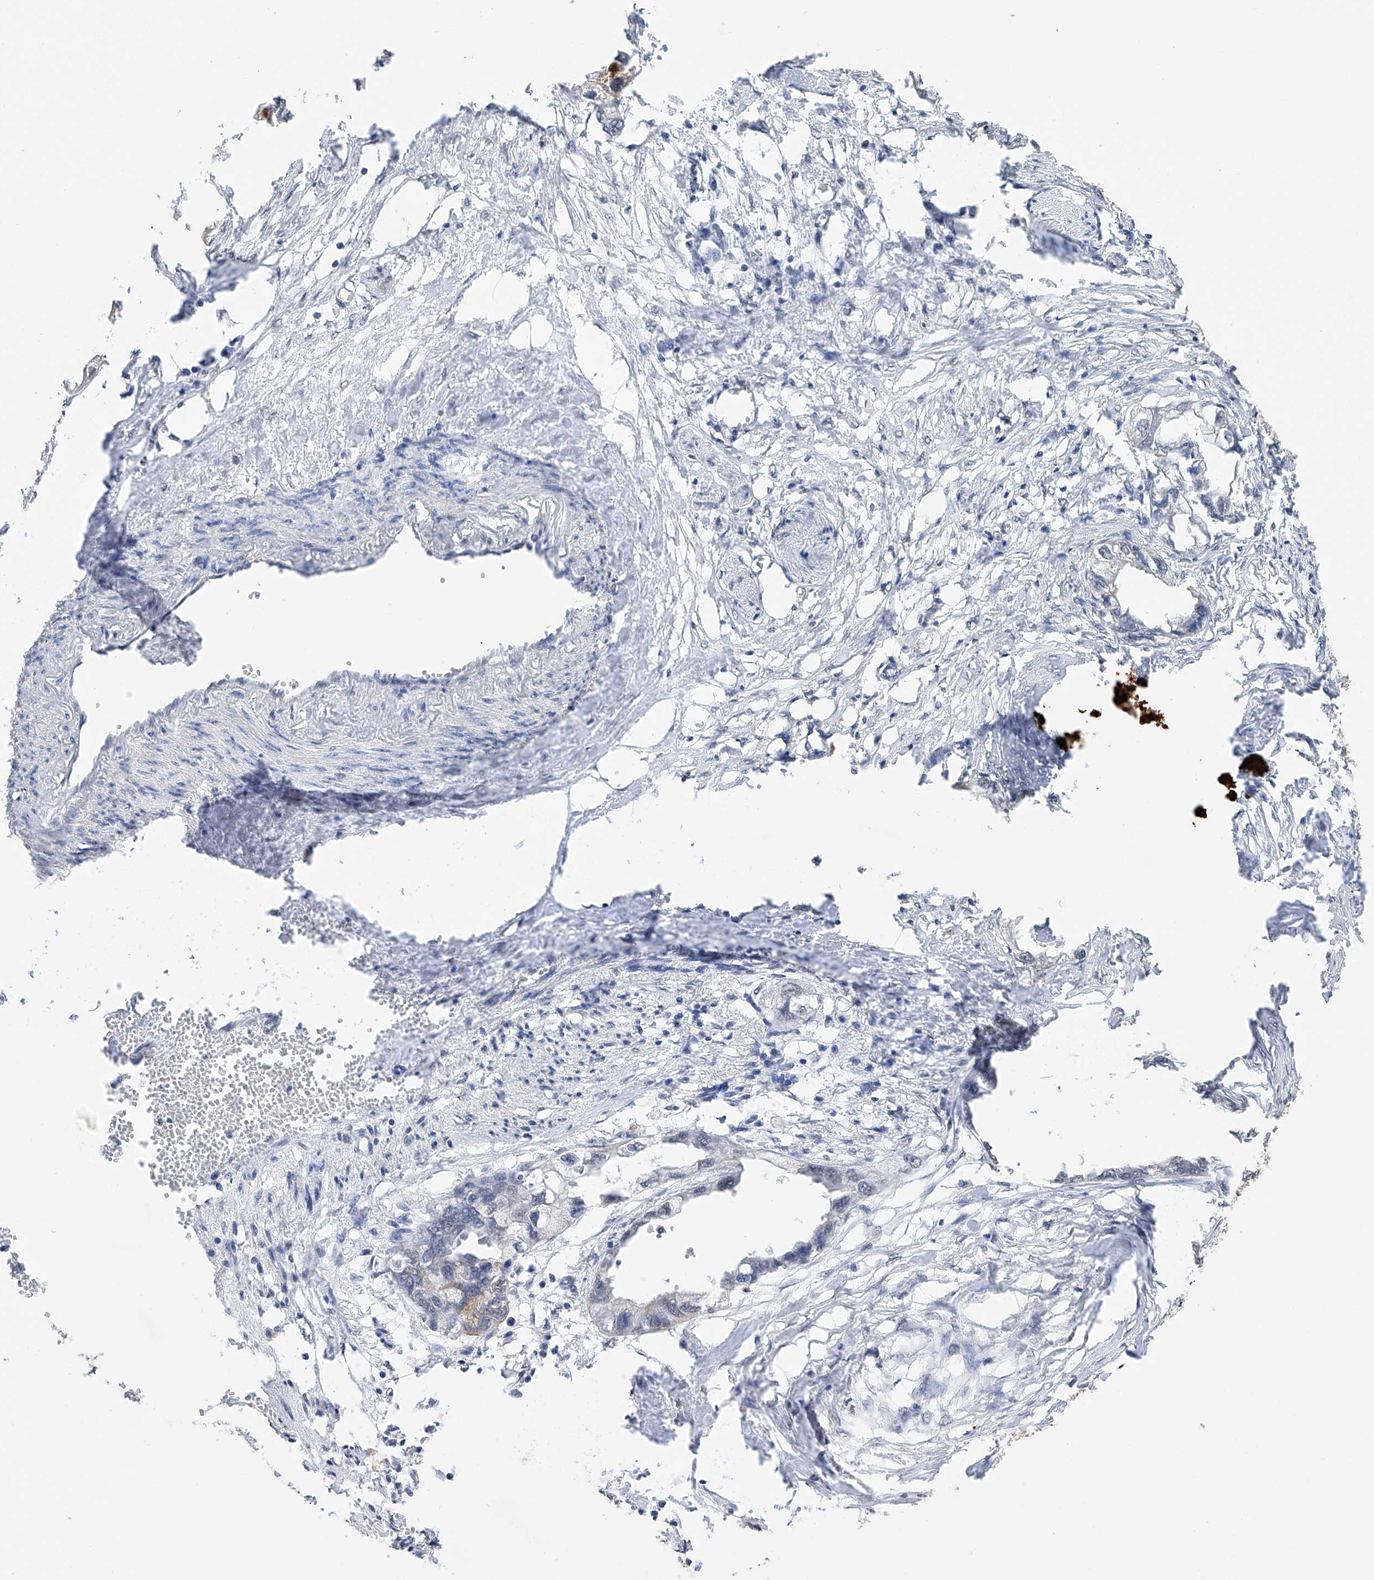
{"staining": {"intensity": "negative", "quantity": "none", "location": "none"}, "tissue": "endometrial cancer", "cell_type": "Tumor cells", "image_type": "cancer", "snomed": [{"axis": "morphology", "description": "Adenocarcinoma, NOS"}, {"axis": "morphology", "description": "Adenocarcinoma, metastatic, NOS"}, {"axis": "topography", "description": "Adipose tissue"}, {"axis": "topography", "description": "Endometrium"}], "caption": "This is an immunohistochemistry micrograph of endometrial metastatic adenocarcinoma. There is no positivity in tumor cells.", "gene": "DMAP1", "patient": {"sex": "female", "age": 67}}